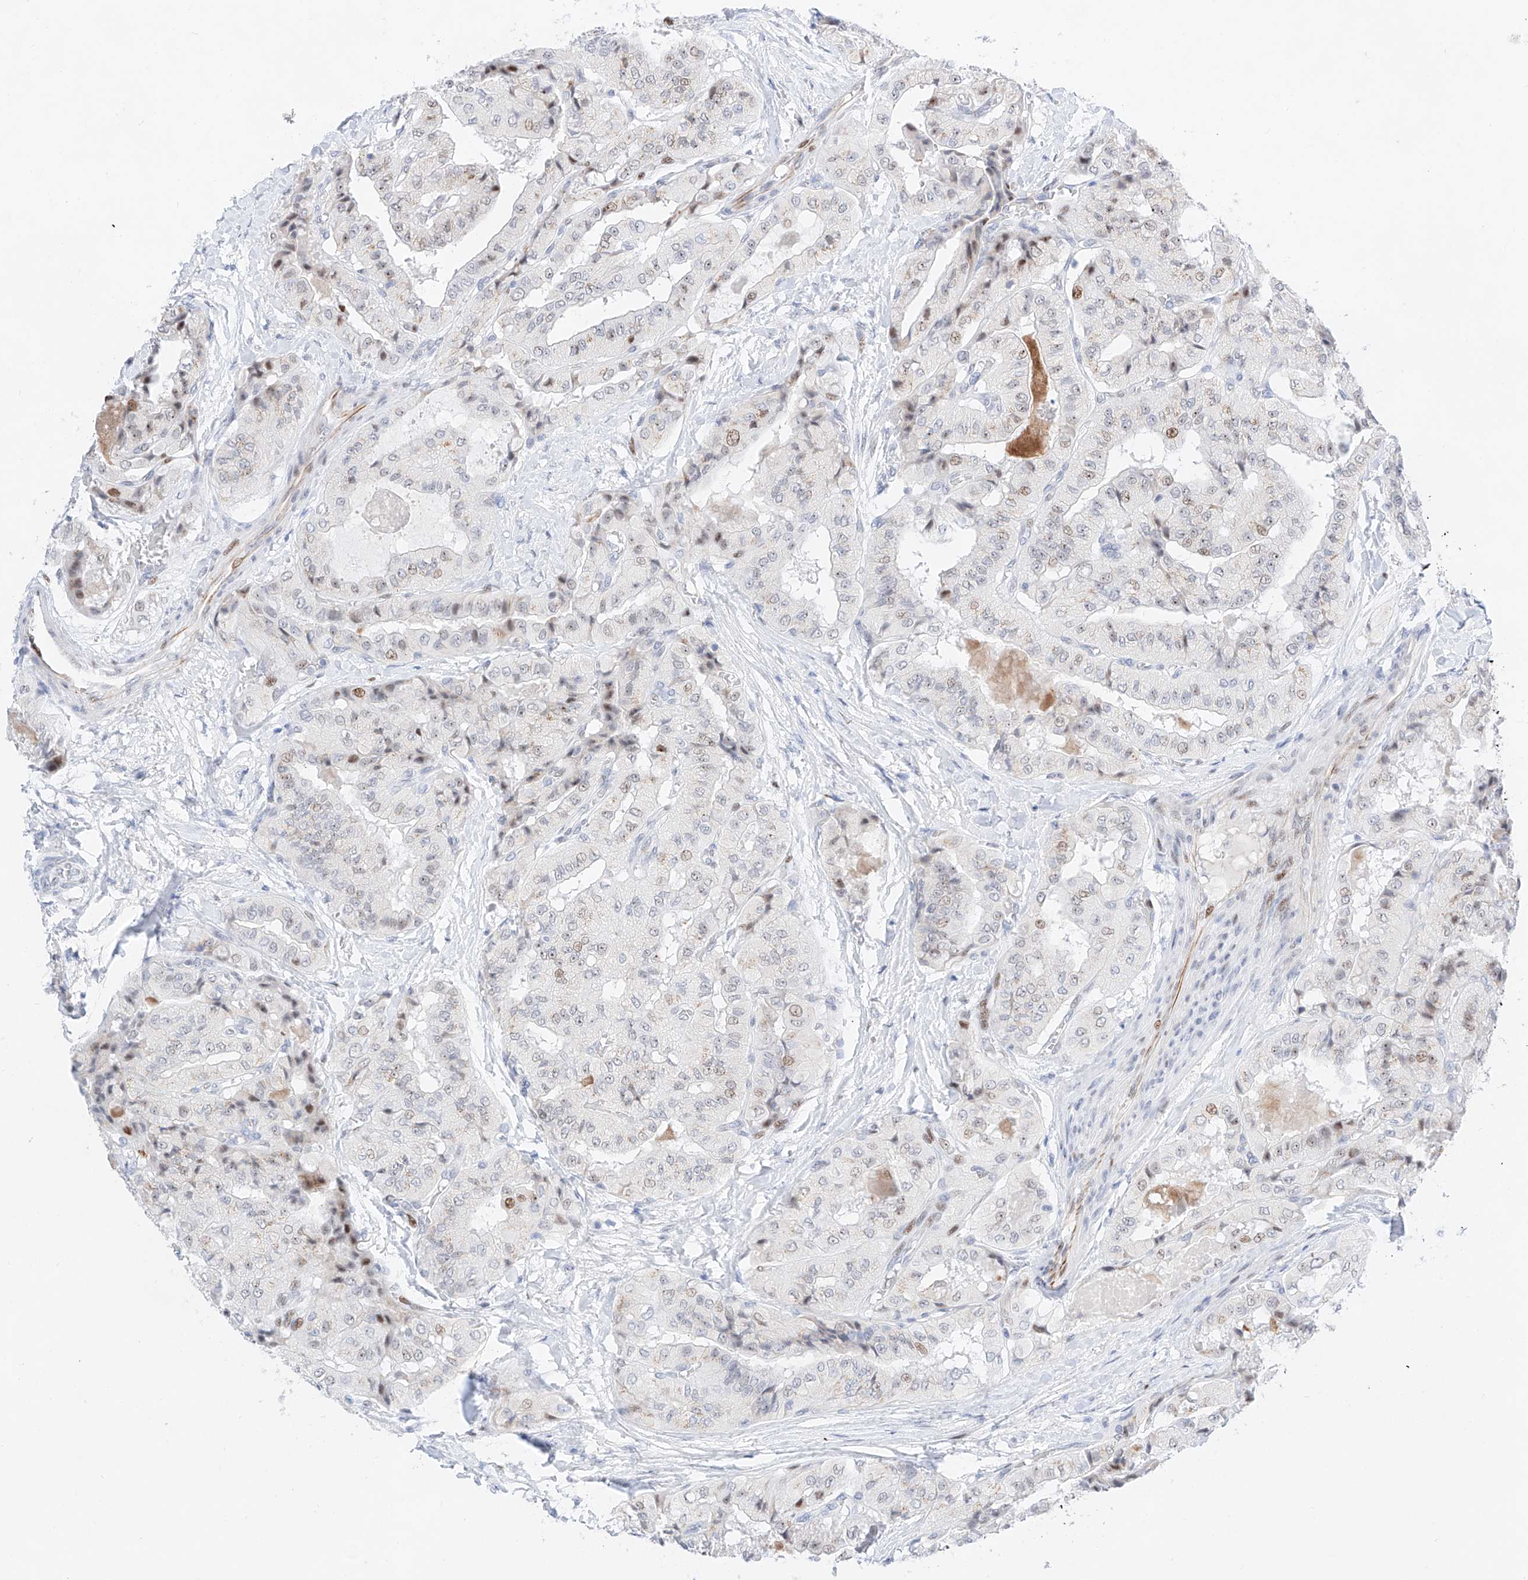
{"staining": {"intensity": "moderate", "quantity": "<25%", "location": "nuclear"}, "tissue": "thyroid cancer", "cell_type": "Tumor cells", "image_type": "cancer", "snomed": [{"axis": "morphology", "description": "Papillary adenocarcinoma, NOS"}, {"axis": "topography", "description": "Thyroid gland"}], "caption": "Immunohistochemical staining of thyroid cancer exhibits low levels of moderate nuclear expression in about <25% of tumor cells.", "gene": "NT5C3B", "patient": {"sex": "female", "age": 59}}